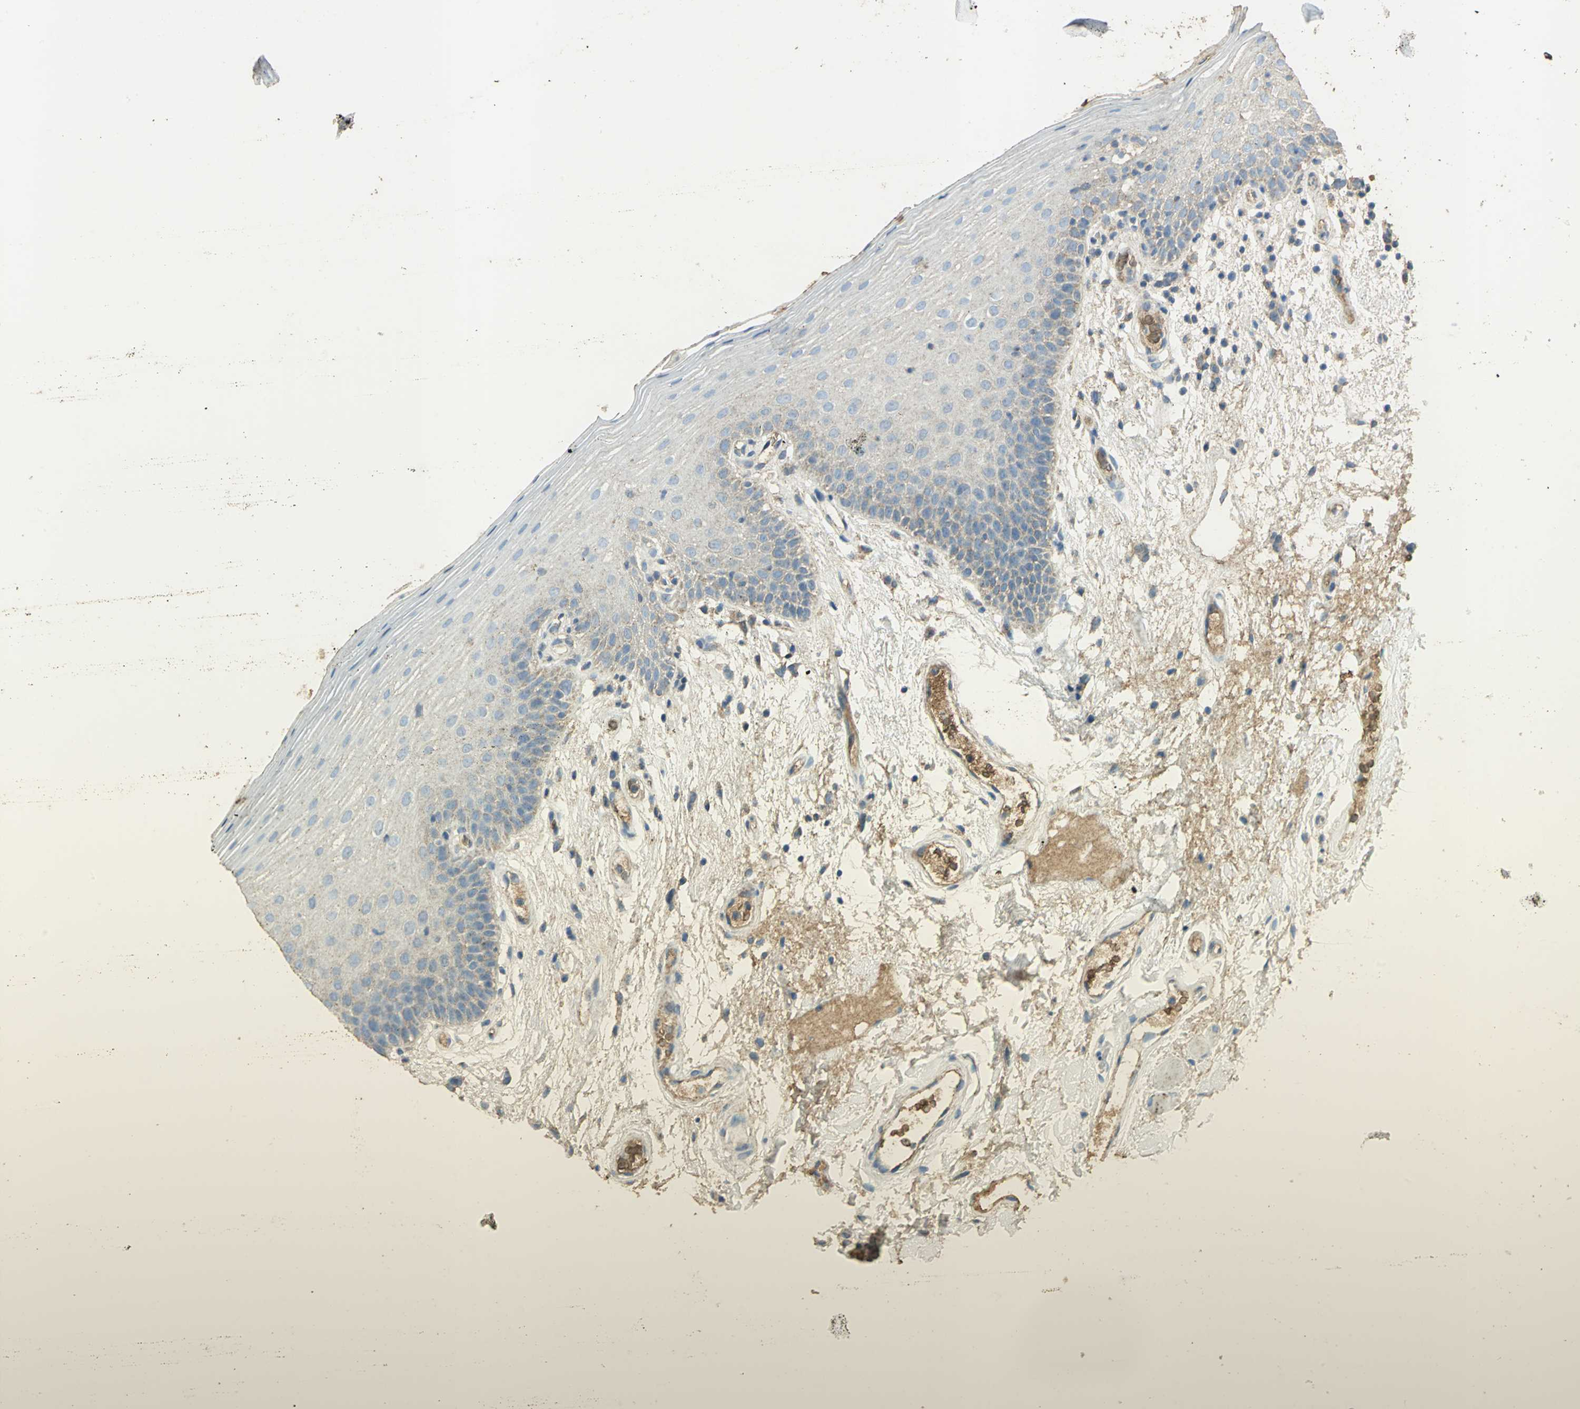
{"staining": {"intensity": "weak", "quantity": "25%-75%", "location": "cytoplasmic/membranous"}, "tissue": "oral mucosa", "cell_type": "Squamous epithelial cells", "image_type": "normal", "snomed": [{"axis": "morphology", "description": "Normal tissue, NOS"}, {"axis": "morphology", "description": "Squamous cell carcinoma, NOS"}, {"axis": "topography", "description": "Skeletal muscle"}, {"axis": "topography", "description": "Oral tissue"}, {"axis": "topography", "description": "Head-Neck"}], "caption": "Weak cytoplasmic/membranous positivity for a protein is seen in approximately 25%-75% of squamous epithelial cells of normal oral mucosa using immunohistochemistry.", "gene": "TRAPPC2", "patient": {"sex": "male", "age": 71}}